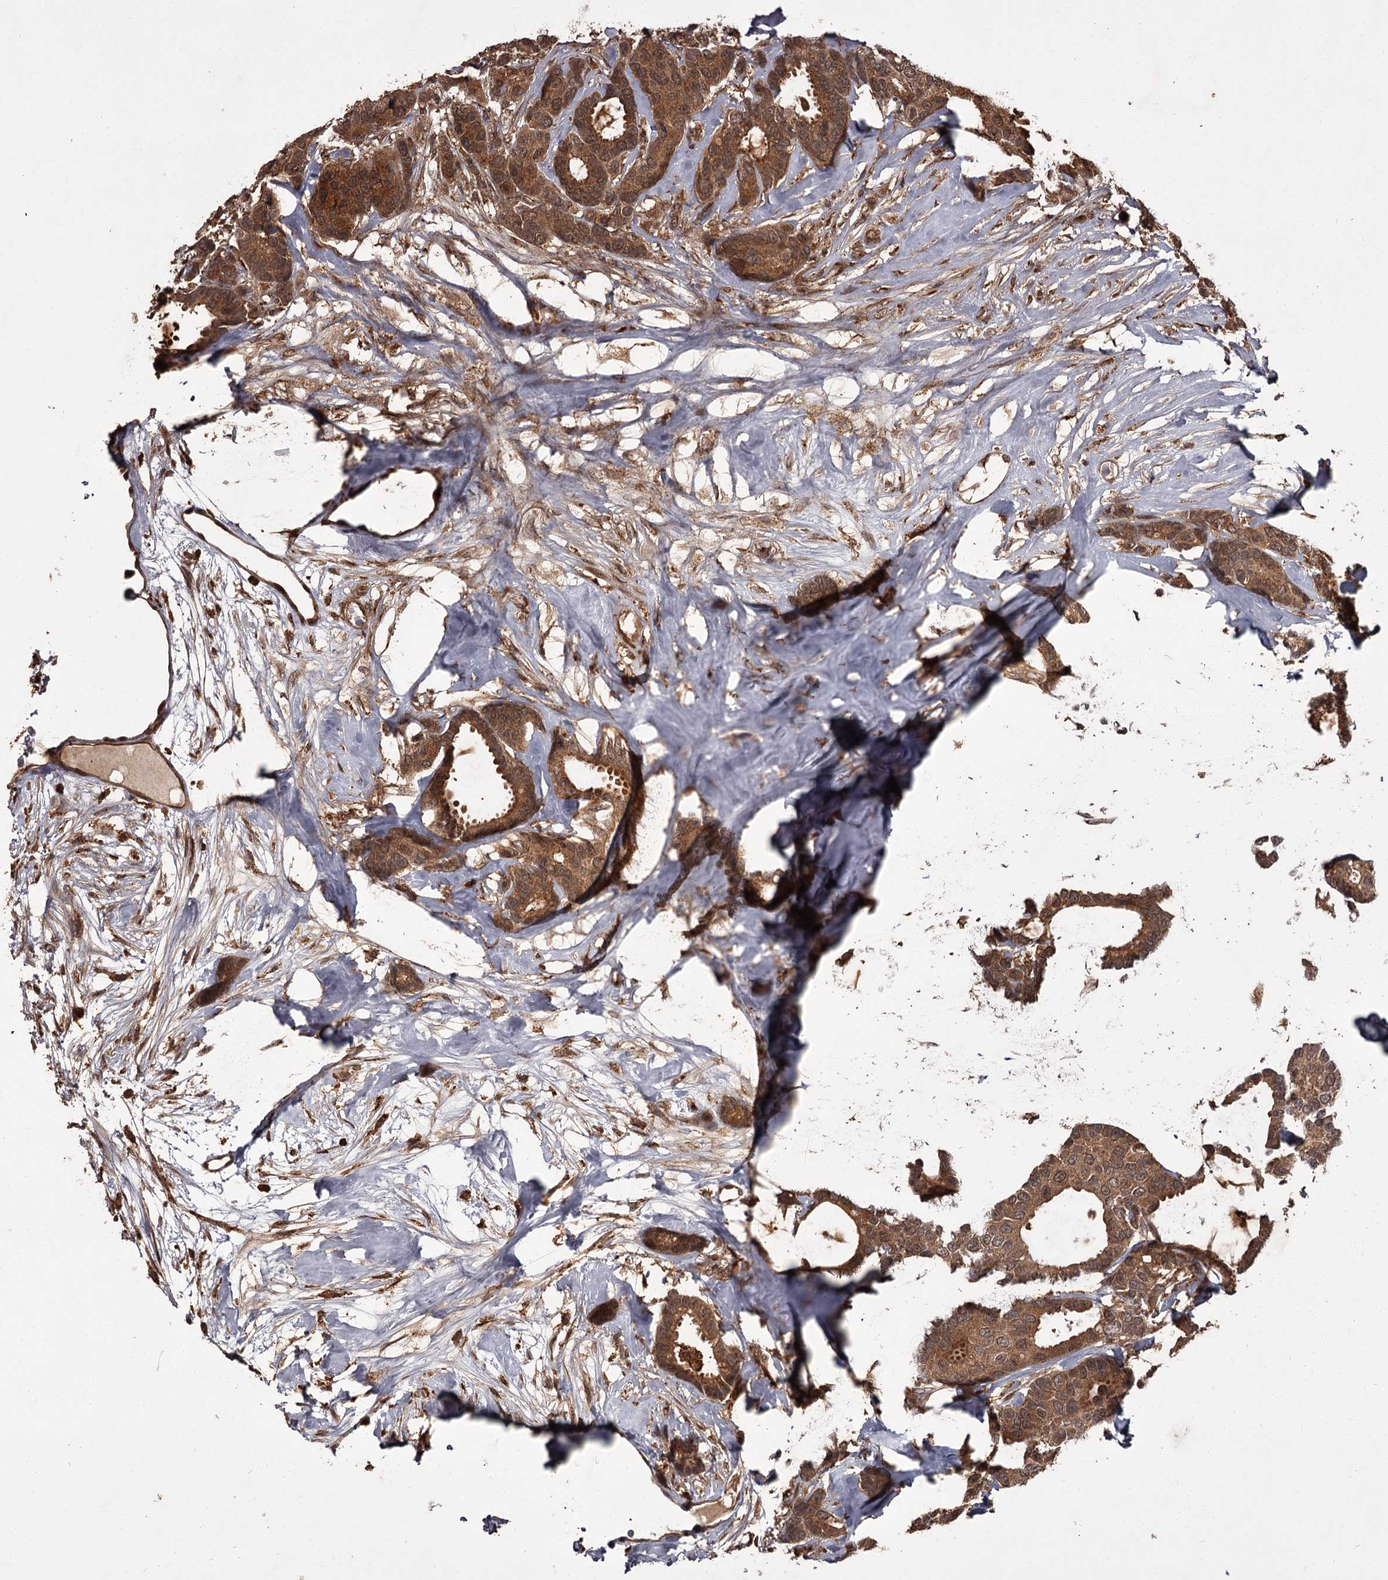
{"staining": {"intensity": "moderate", "quantity": ">75%", "location": "cytoplasmic/membranous,nuclear"}, "tissue": "breast cancer", "cell_type": "Tumor cells", "image_type": "cancer", "snomed": [{"axis": "morphology", "description": "Duct carcinoma"}, {"axis": "topography", "description": "Breast"}], "caption": "Immunohistochemistry (DAB) staining of intraductal carcinoma (breast) displays moderate cytoplasmic/membranous and nuclear protein staining in approximately >75% of tumor cells.", "gene": "TBC1D23", "patient": {"sex": "female", "age": 87}}